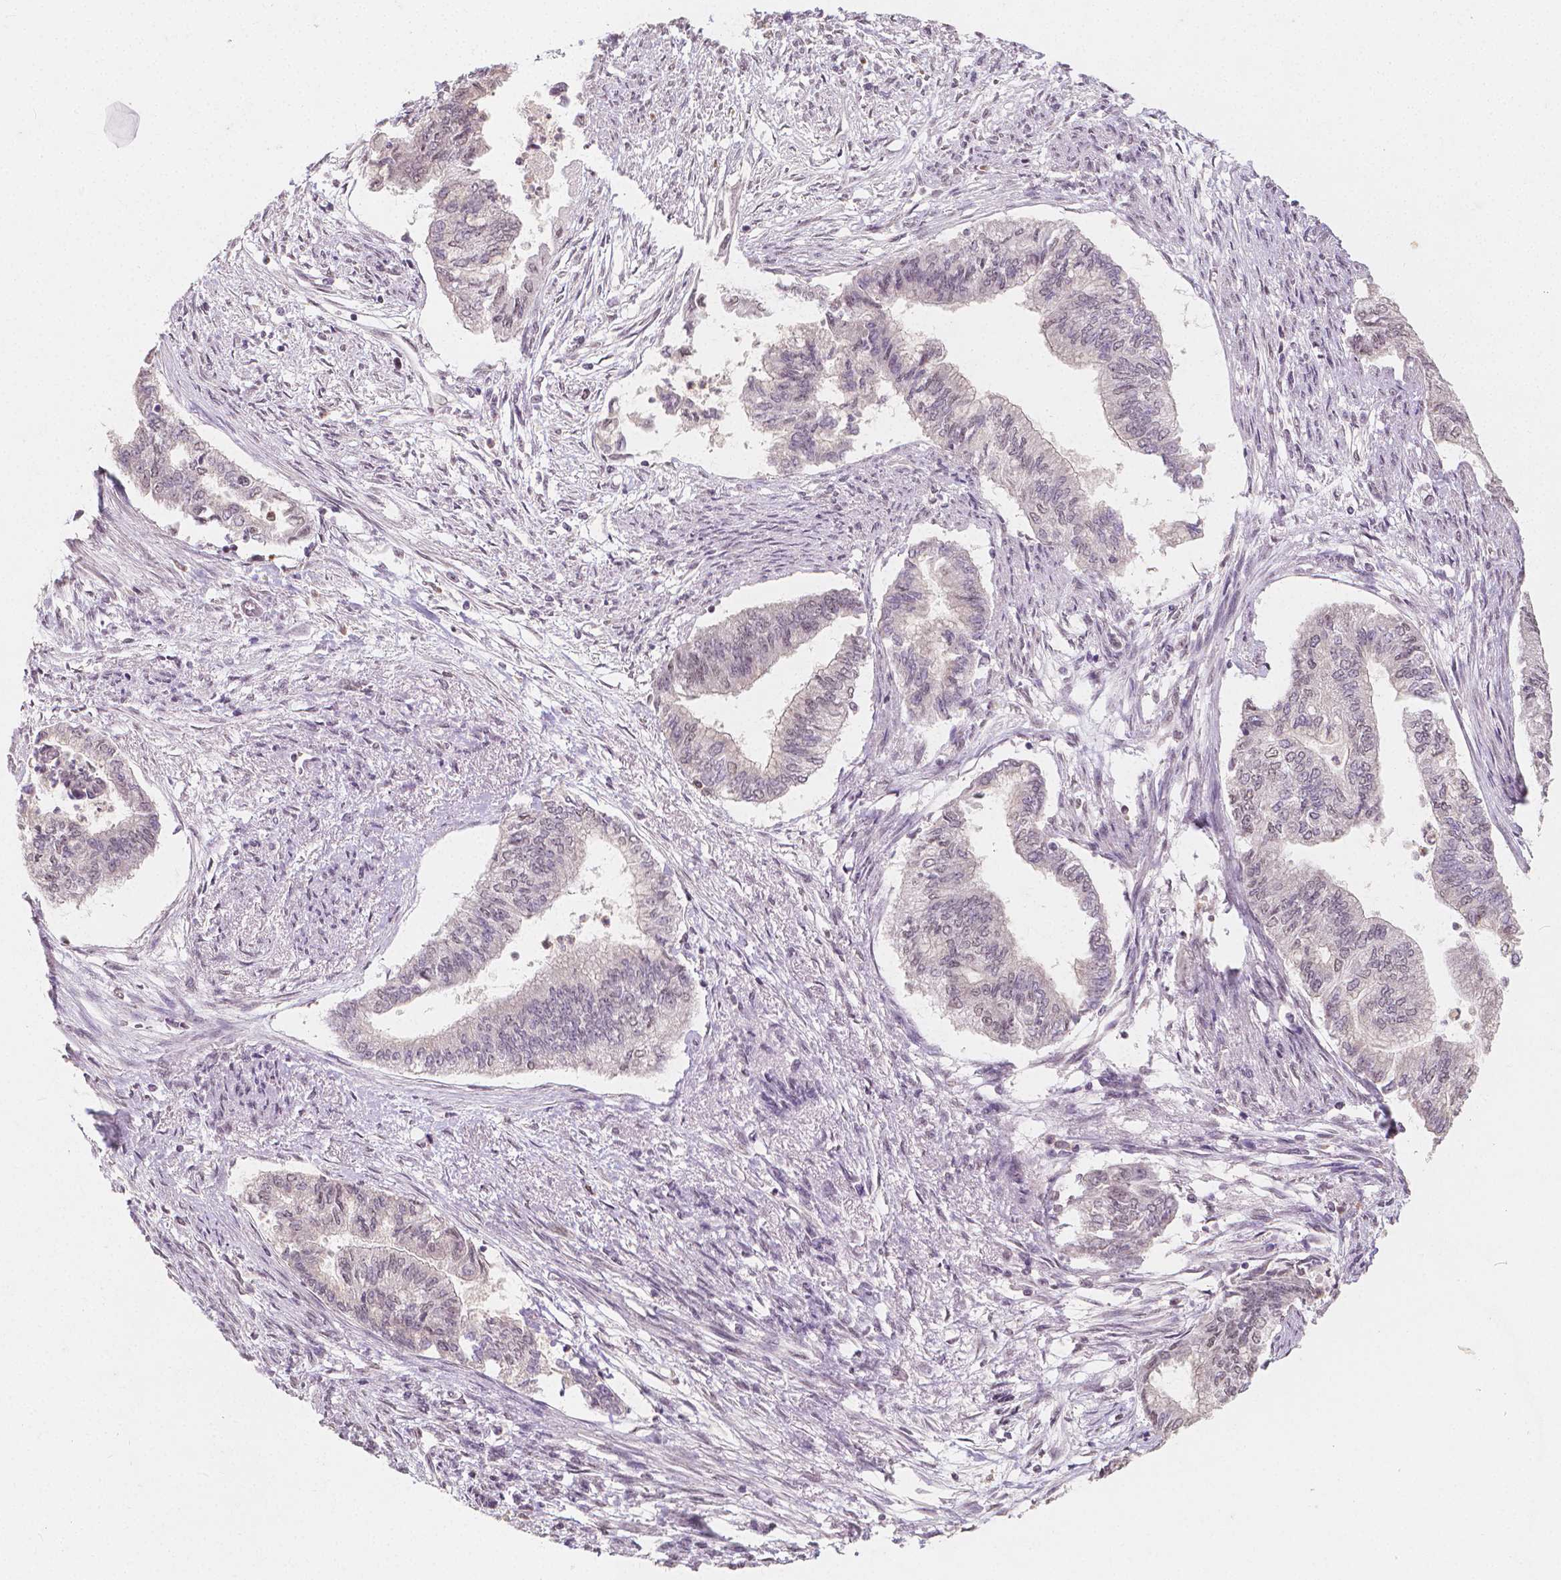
{"staining": {"intensity": "weak", "quantity": "25%-75%", "location": "nuclear"}, "tissue": "endometrial cancer", "cell_type": "Tumor cells", "image_type": "cancer", "snomed": [{"axis": "morphology", "description": "Adenocarcinoma, NOS"}, {"axis": "topography", "description": "Endometrium"}], "caption": "Brown immunohistochemical staining in adenocarcinoma (endometrial) displays weak nuclear staining in approximately 25%-75% of tumor cells.", "gene": "NOLC1", "patient": {"sex": "female", "age": 65}}